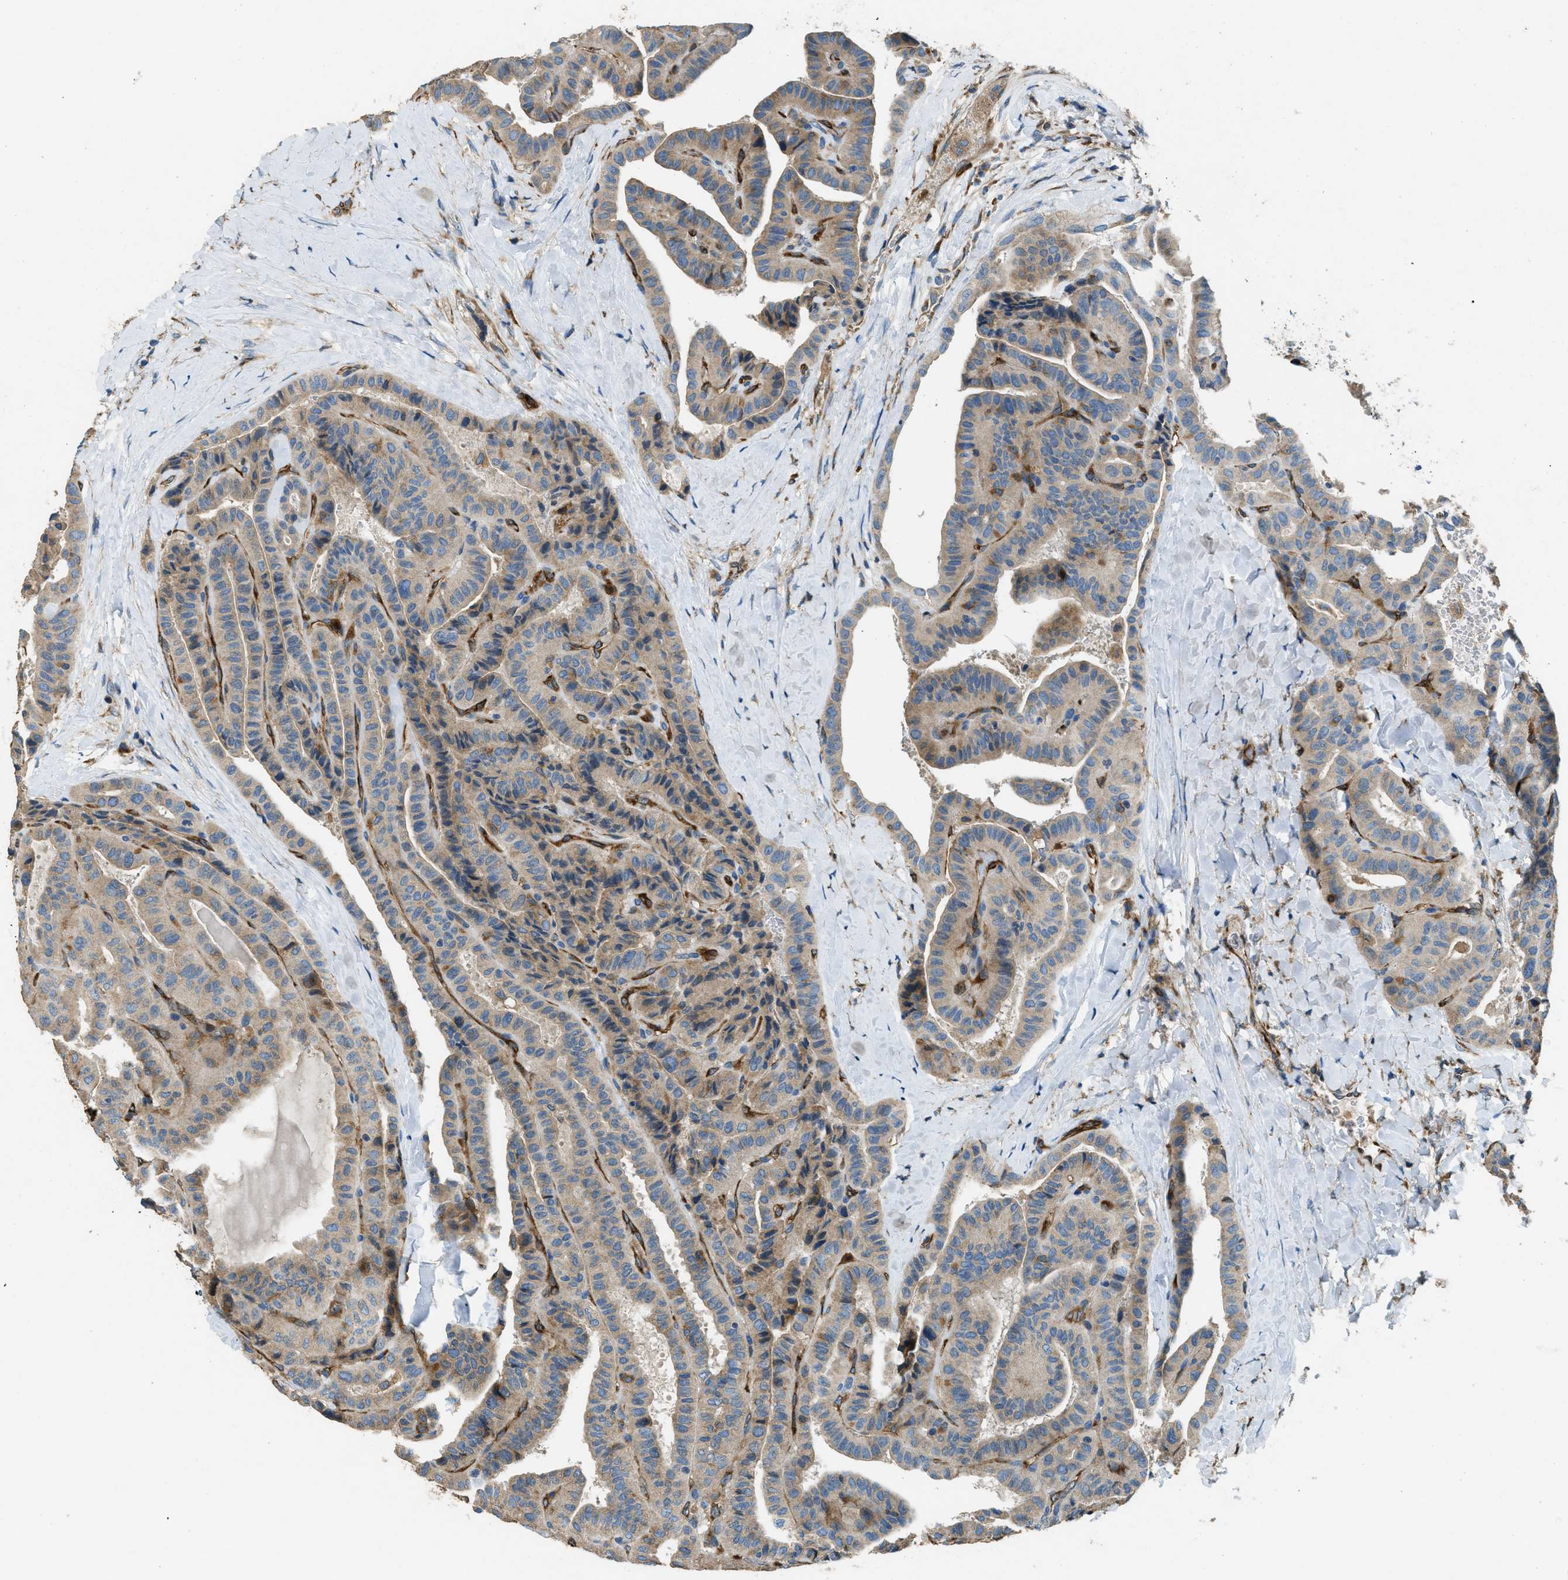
{"staining": {"intensity": "weak", "quantity": ">75%", "location": "cytoplasmic/membranous"}, "tissue": "thyroid cancer", "cell_type": "Tumor cells", "image_type": "cancer", "snomed": [{"axis": "morphology", "description": "Papillary adenocarcinoma, NOS"}, {"axis": "topography", "description": "Thyroid gland"}], "caption": "Immunohistochemistry of thyroid cancer exhibits low levels of weak cytoplasmic/membranous expression in about >75% of tumor cells.", "gene": "GIMAP8", "patient": {"sex": "male", "age": 77}}